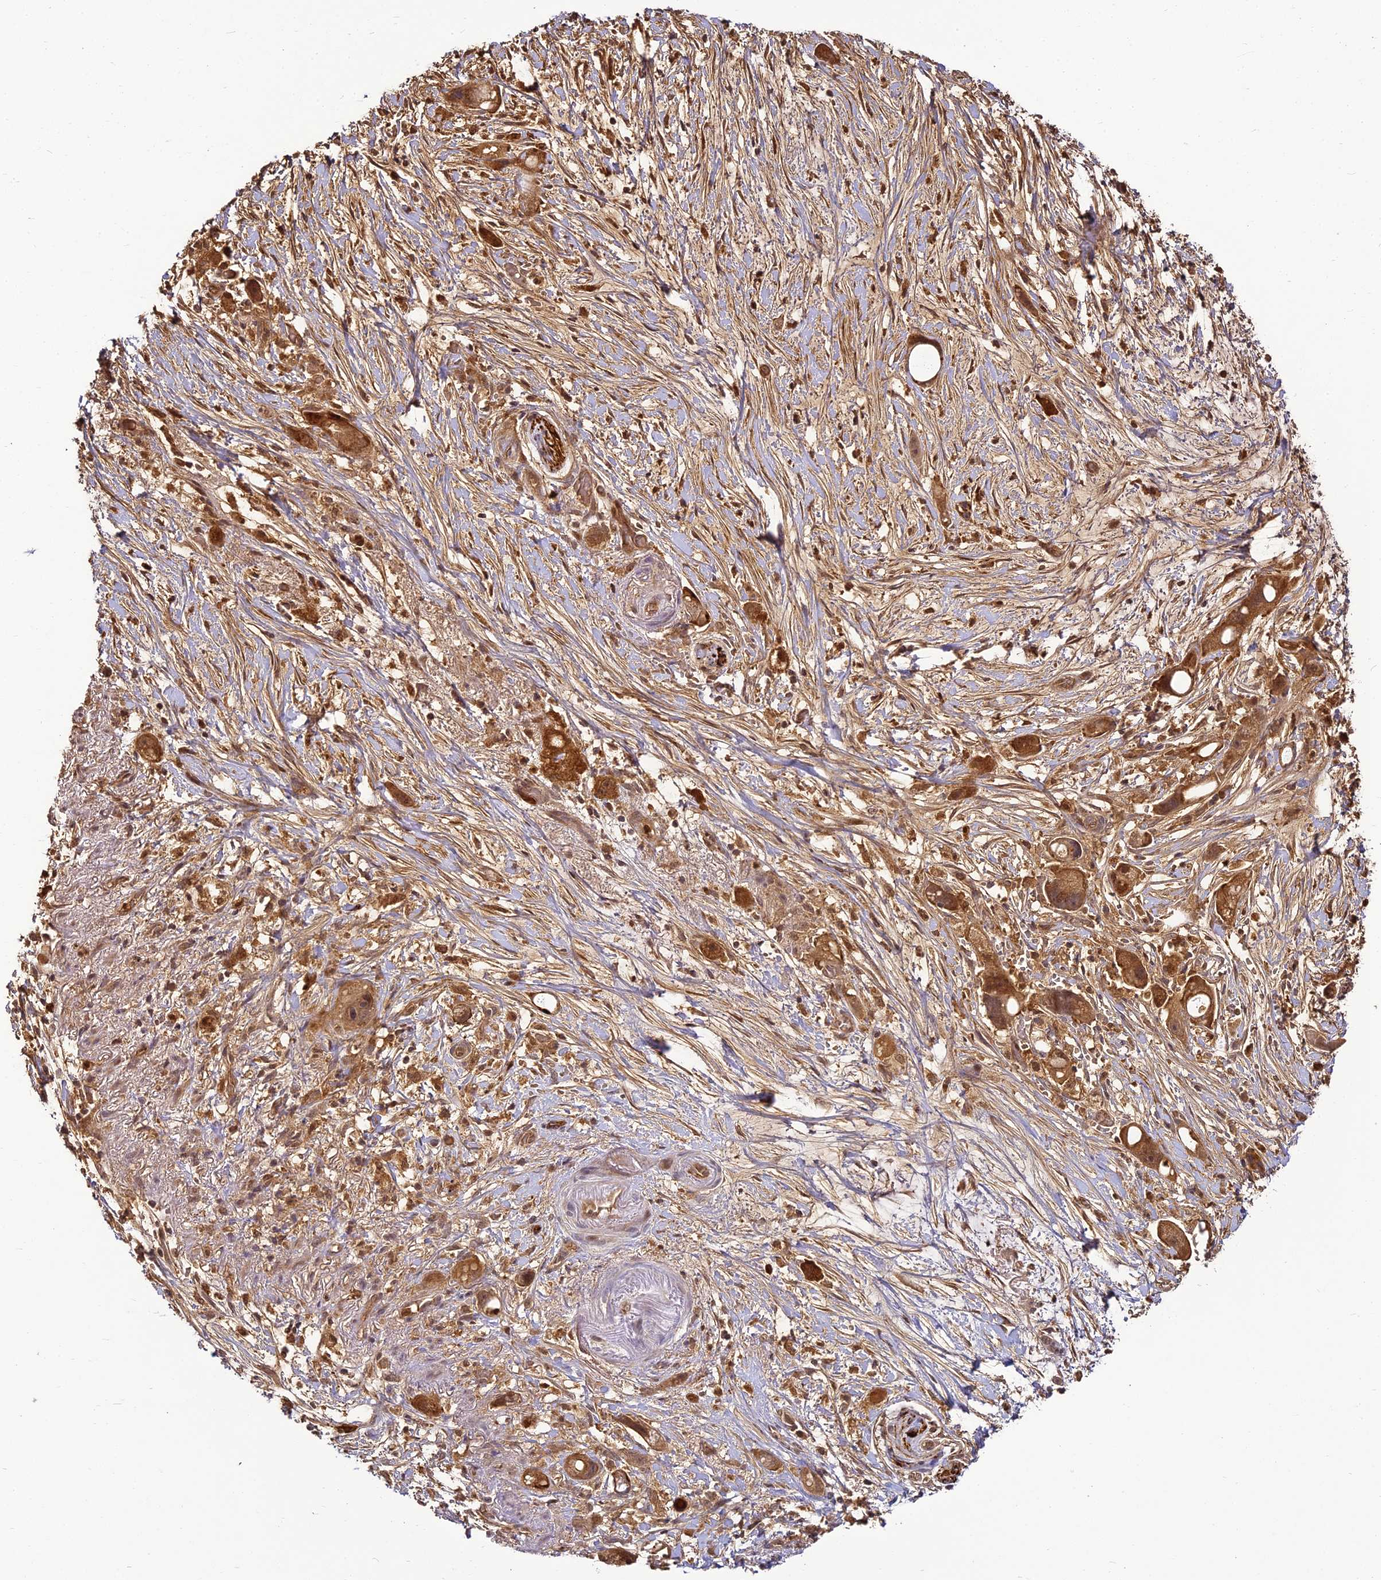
{"staining": {"intensity": "strong", "quantity": ">75%", "location": "cytoplasmic/membranous"}, "tissue": "pancreatic cancer", "cell_type": "Tumor cells", "image_type": "cancer", "snomed": [{"axis": "morphology", "description": "Normal tissue, NOS"}, {"axis": "morphology", "description": "Adenocarcinoma, NOS"}, {"axis": "topography", "description": "Pancreas"}], "caption": "High-magnification brightfield microscopy of pancreatic adenocarcinoma stained with DAB (brown) and counterstained with hematoxylin (blue). tumor cells exhibit strong cytoplasmic/membranous positivity is appreciated in approximately>75% of cells. (Brightfield microscopy of DAB IHC at high magnification).", "gene": "BCDIN3D", "patient": {"sex": "female", "age": 68}}